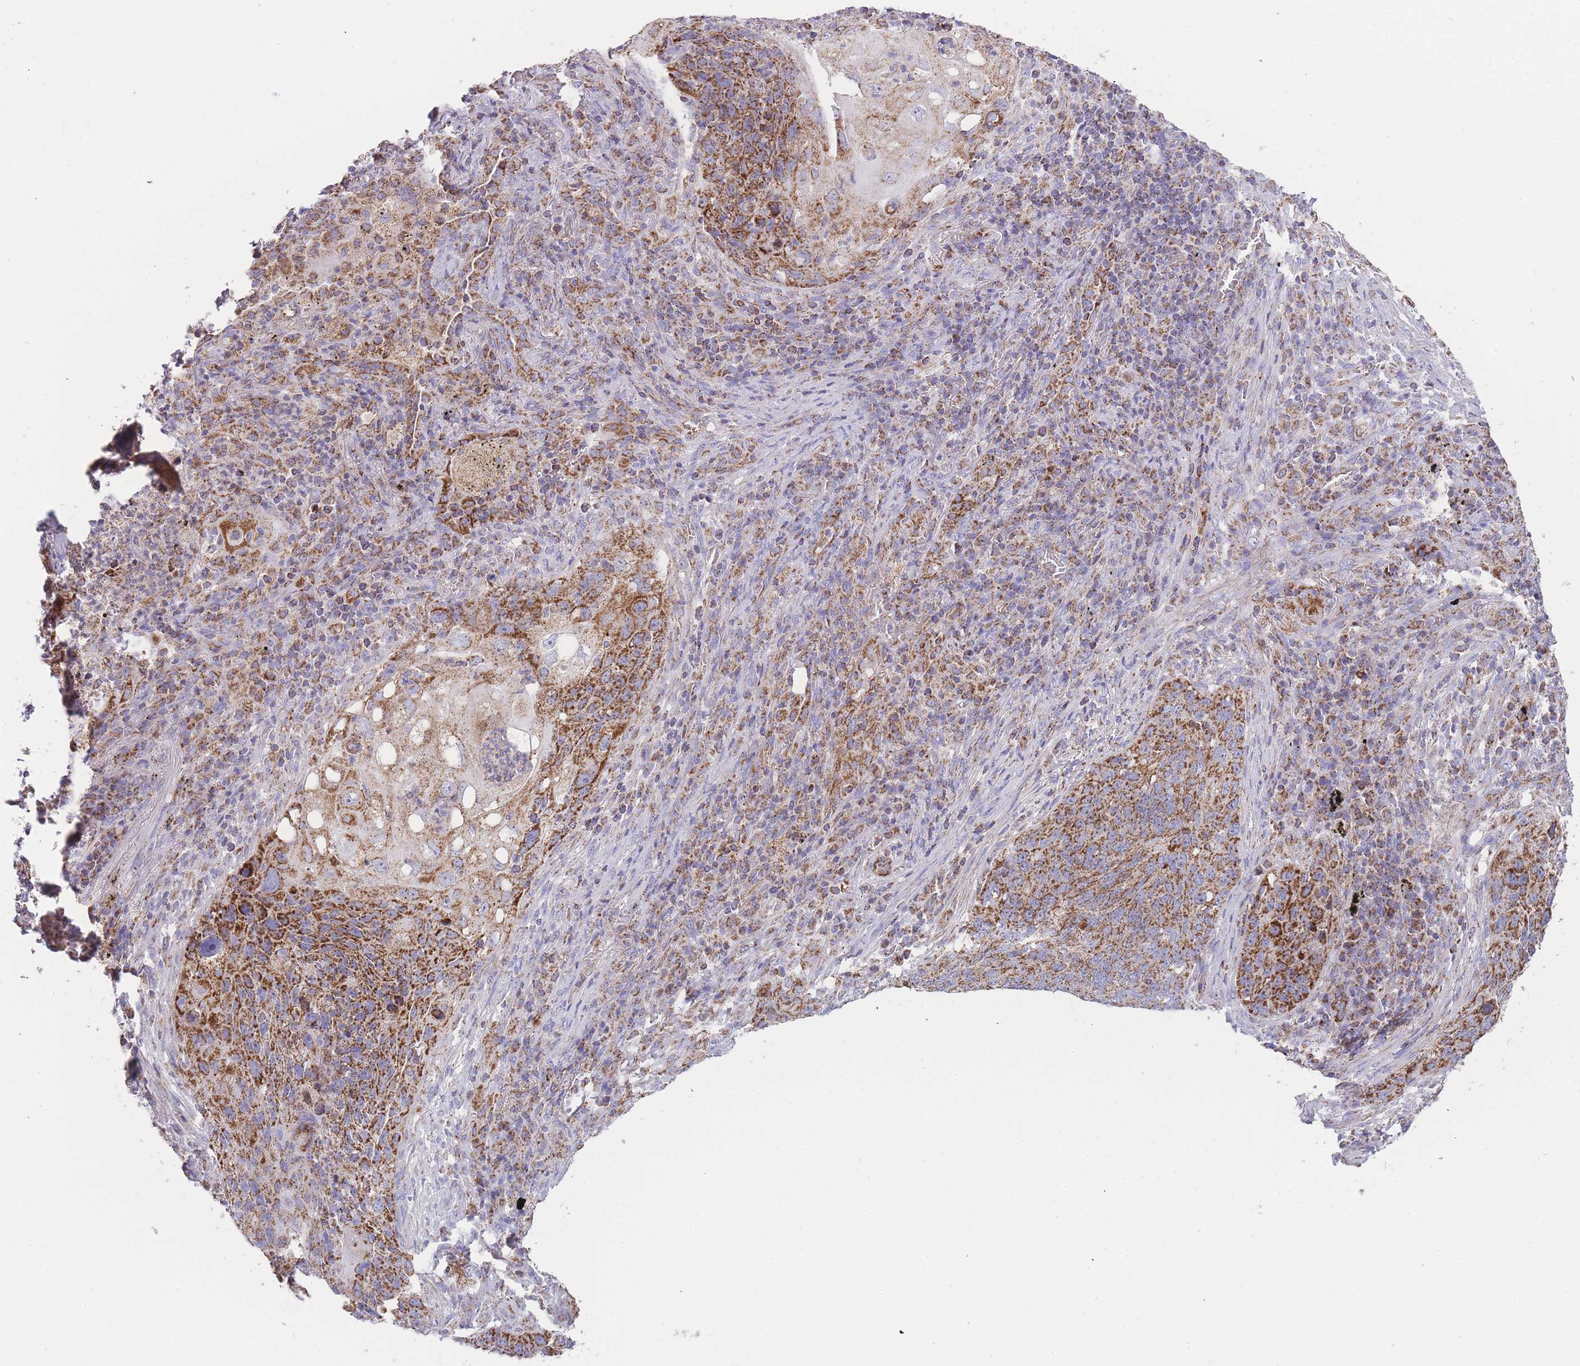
{"staining": {"intensity": "strong", "quantity": ">75%", "location": "cytoplasmic/membranous"}, "tissue": "lung cancer", "cell_type": "Tumor cells", "image_type": "cancer", "snomed": [{"axis": "morphology", "description": "Squamous cell carcinoma, NOS"}, {"axis": "topography", "description": "Lung"}], "caption": "Immunohistochemical staining of squamous cell carcinoma (lung) reveals high levels of strong cytoplasmic/membranous protein staining in approximately >75% of tumor cells.", "gene": "GSTM1", "patient": {"sex": "female", "age": 63}}